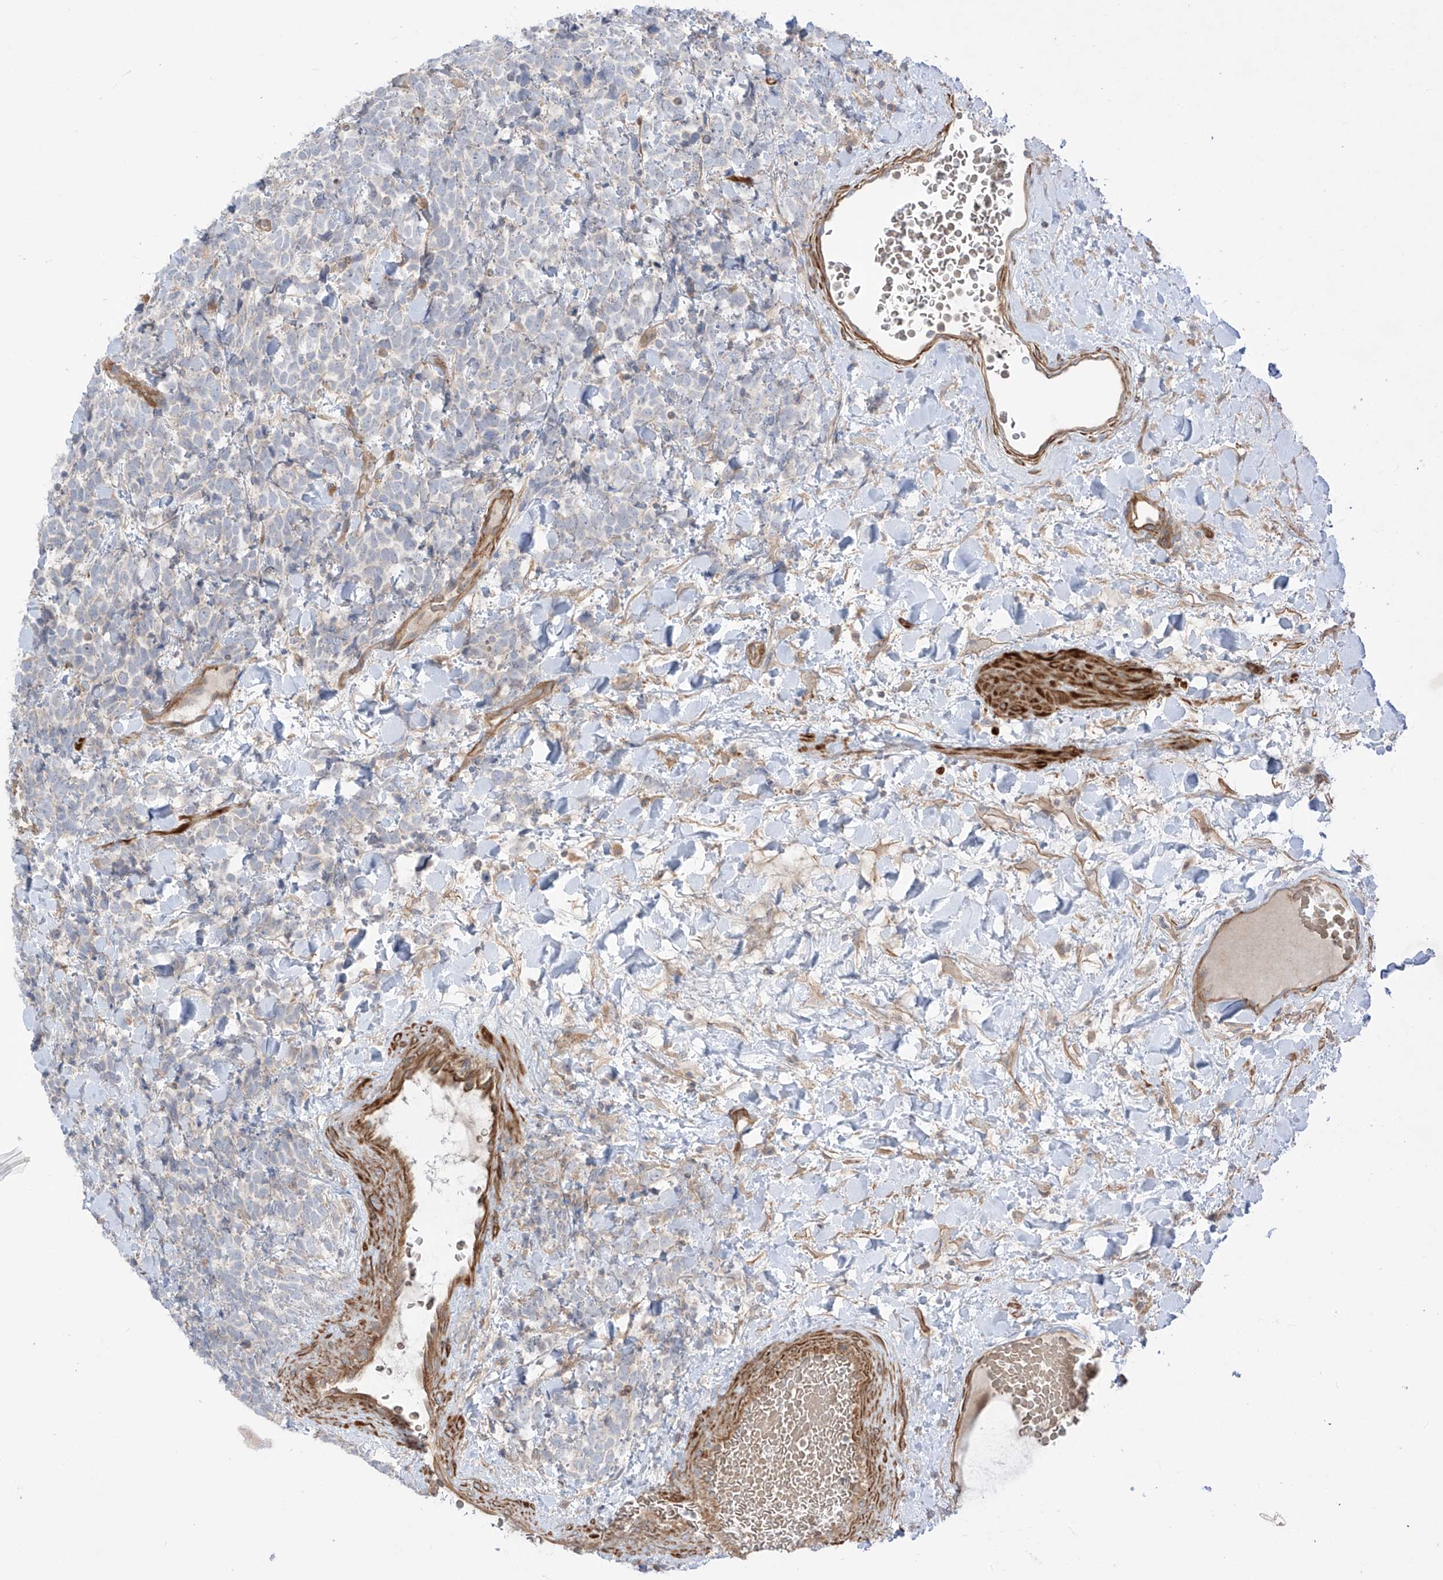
{"staining": {"intensity": "negative", "quantity": "none", "location": "none"}, "tissue": "urothelial cancer", "cell_type": "Tumor cells", "image_type": "cancer", "snomed": [{"axis": "morphology", "description": "Urothelial carcinoma, High grade"}, {"axis": "topography", "description": "Urinary bladder"}], "caption": "Photomicrograph shows no significant protein positivity in tumor cells of urothelial cancer.", "gene": "TRMU", "patient": {"sex": "female", "age": 82}}